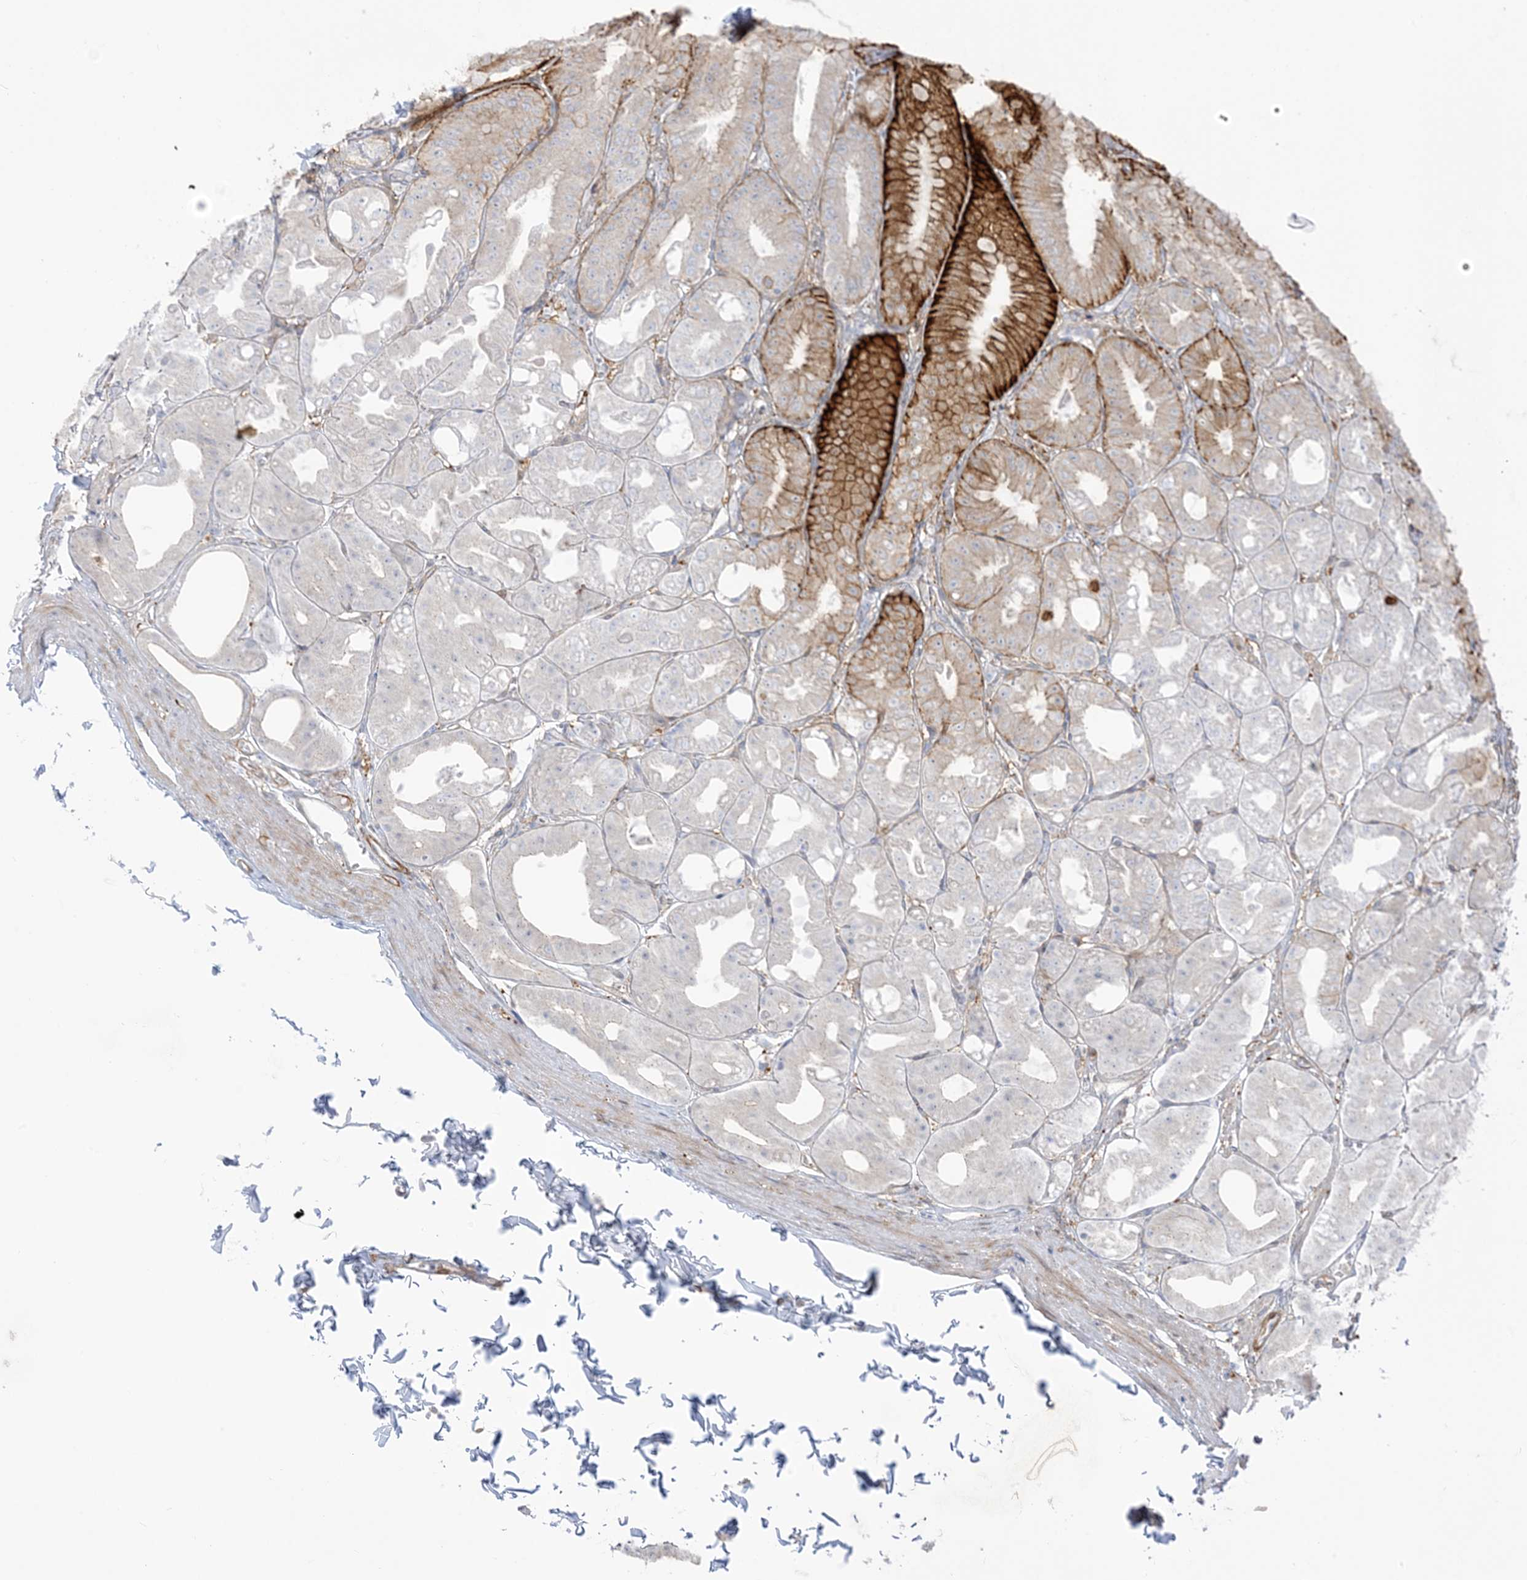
{"staining": {"intensity": "strong", "quantity": "<25%", "location": "cytoplasmic/membranous"}, "tissue": "stomach", "cell_type": "Glandular cells", "image_type": "normal", "snomed": [{"axis": "morphology", "description": "Normal tissue, NOS"}, {"axis": "topography", "description": "Stomach, lower"}], "caption": "An immunohistochemistry micrograph of normal tissue is shown. Protein staining in brown highlights strong cytoplasmic/membranous positivity in stomach within glandular cells.", "gene": "ICMT", "patient": {"sex": "male", "age": 71}}